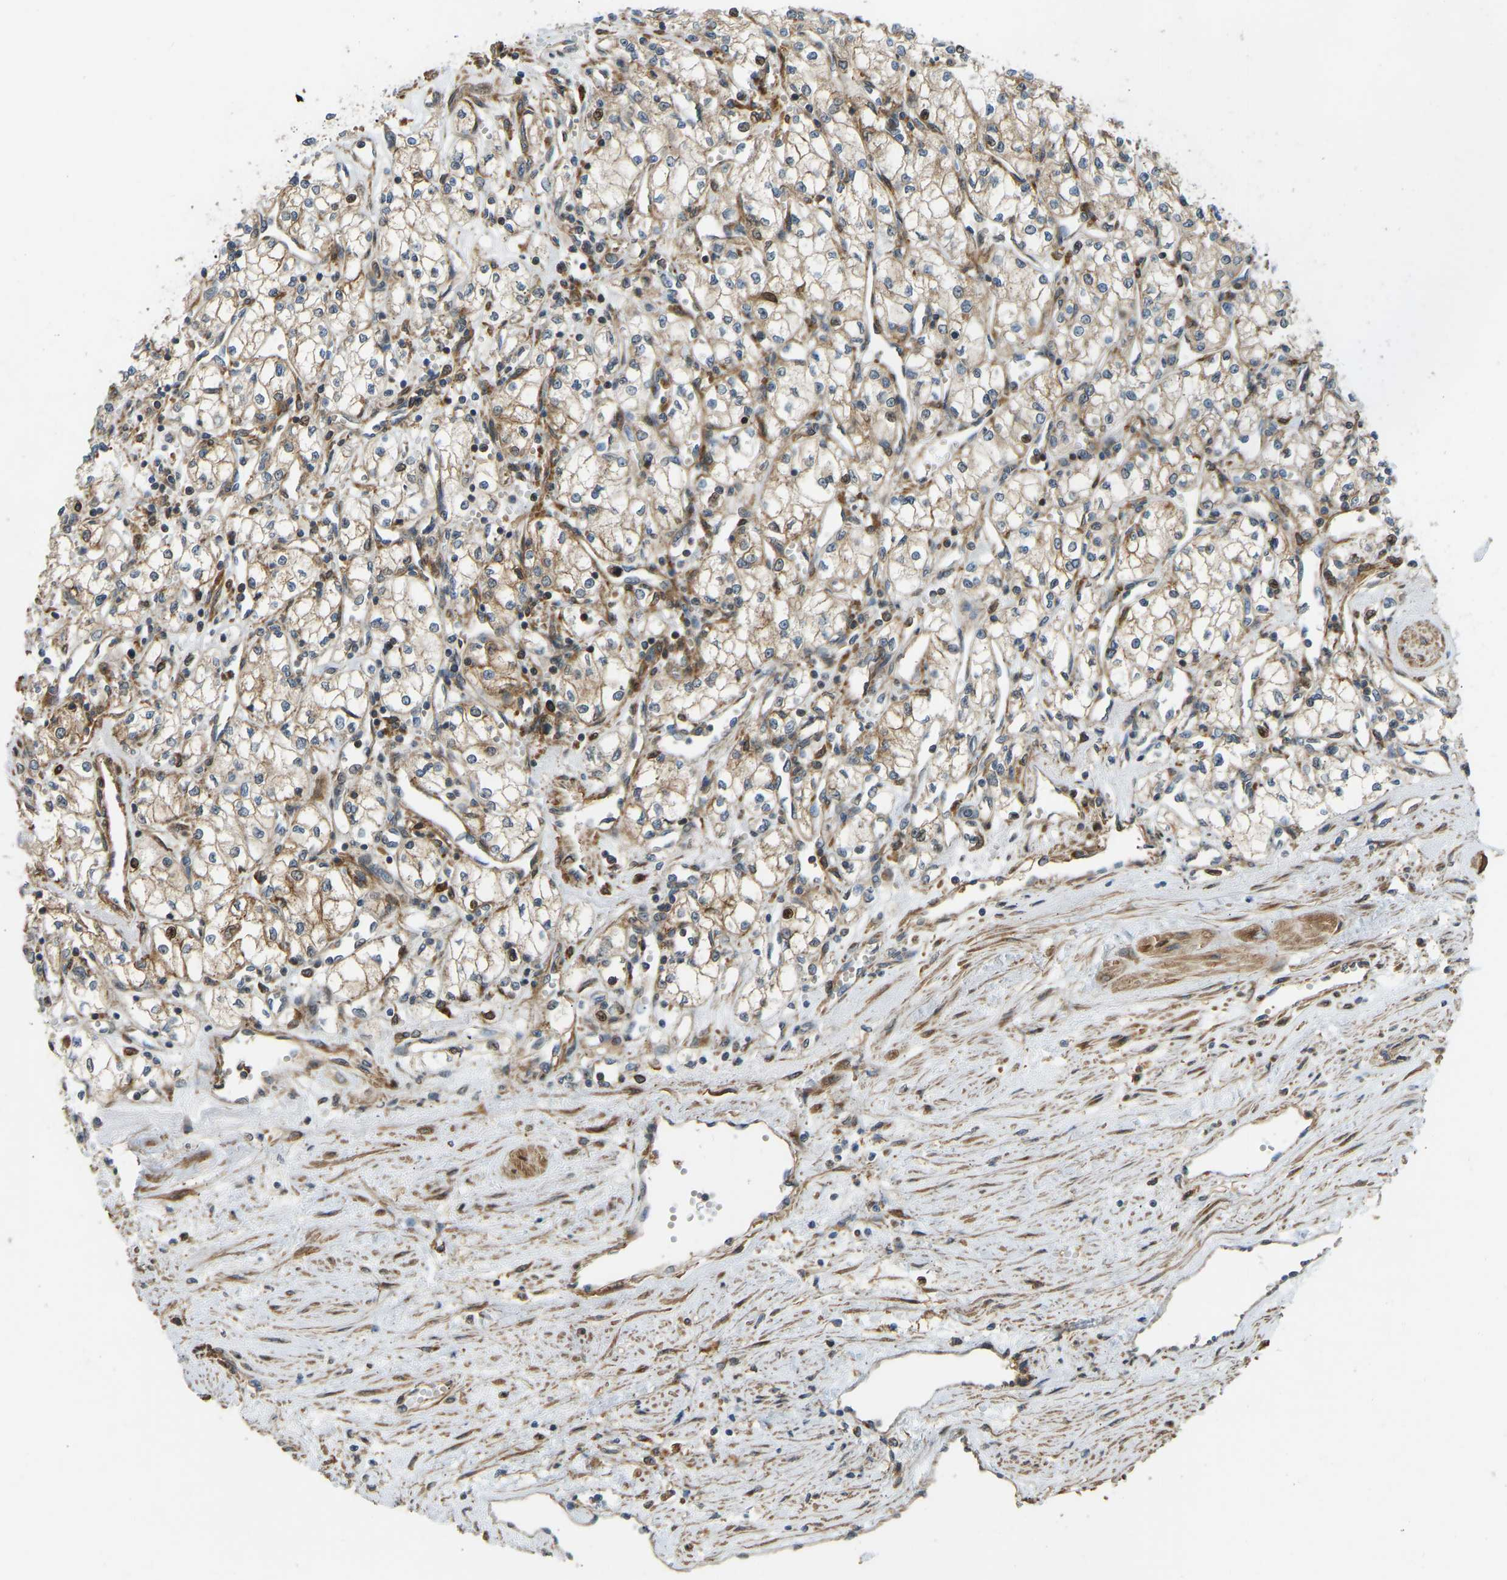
{"staining": {"intensity": "moderate", "quantity": ">75%", "location": "cytoplasmic/membranous"}, "tissue": "renal cancer", "cell_type": "Tumor cells", "image_type": "cancer", "snomed": [{"axis": "morphology", "description": "Adenocarcinoma, NOS"}, {"axis": "topography", "description": "Kidney"}], "caption": "Protein analysis of renal cancer tissue displays moderate cytoplasmic/membranous staining in approximately >75% of tumor cells.", "gene": "OS9", "patient": {"sex": "male", "age": 59}}